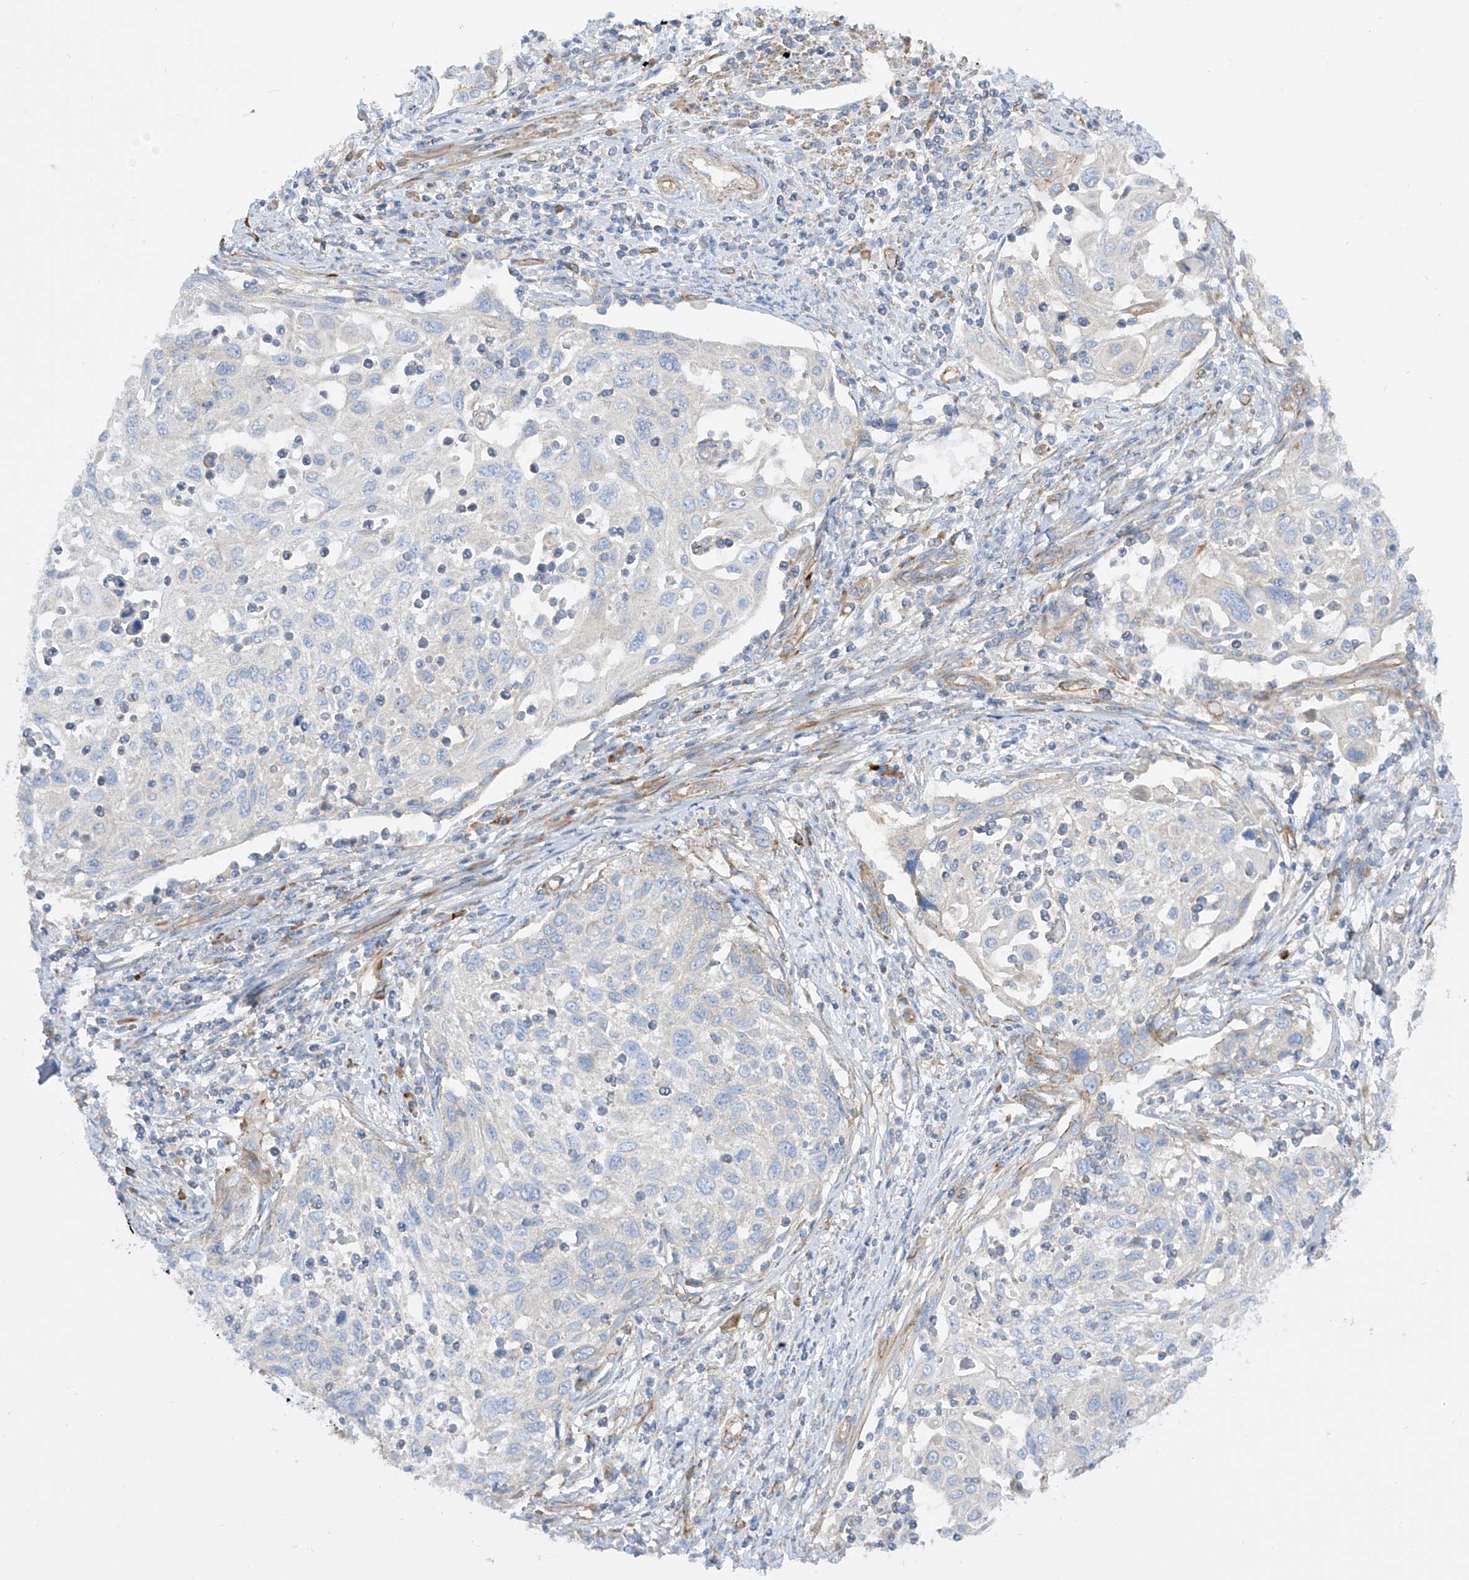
{"staining": {"intensity": "negative", "quantity": "none", "location": "none"}, "tissue": "cervical cancer", "cell_type": "Tumor cells", "image_type": "cancer", "snomed": [{"axis": "morphology", "description": "Squamous cell carcinoma, NOS"}, {"axis": "topography", "description": "Cervix"}], "caption": "Cervical cancer (squamous cell carcinoma) stained for a protein using immunohistochemistry (IHC) displays no positivity tumor cells.", "gene": "LCA5", "patient": {"sex": "female", "age": 70}}